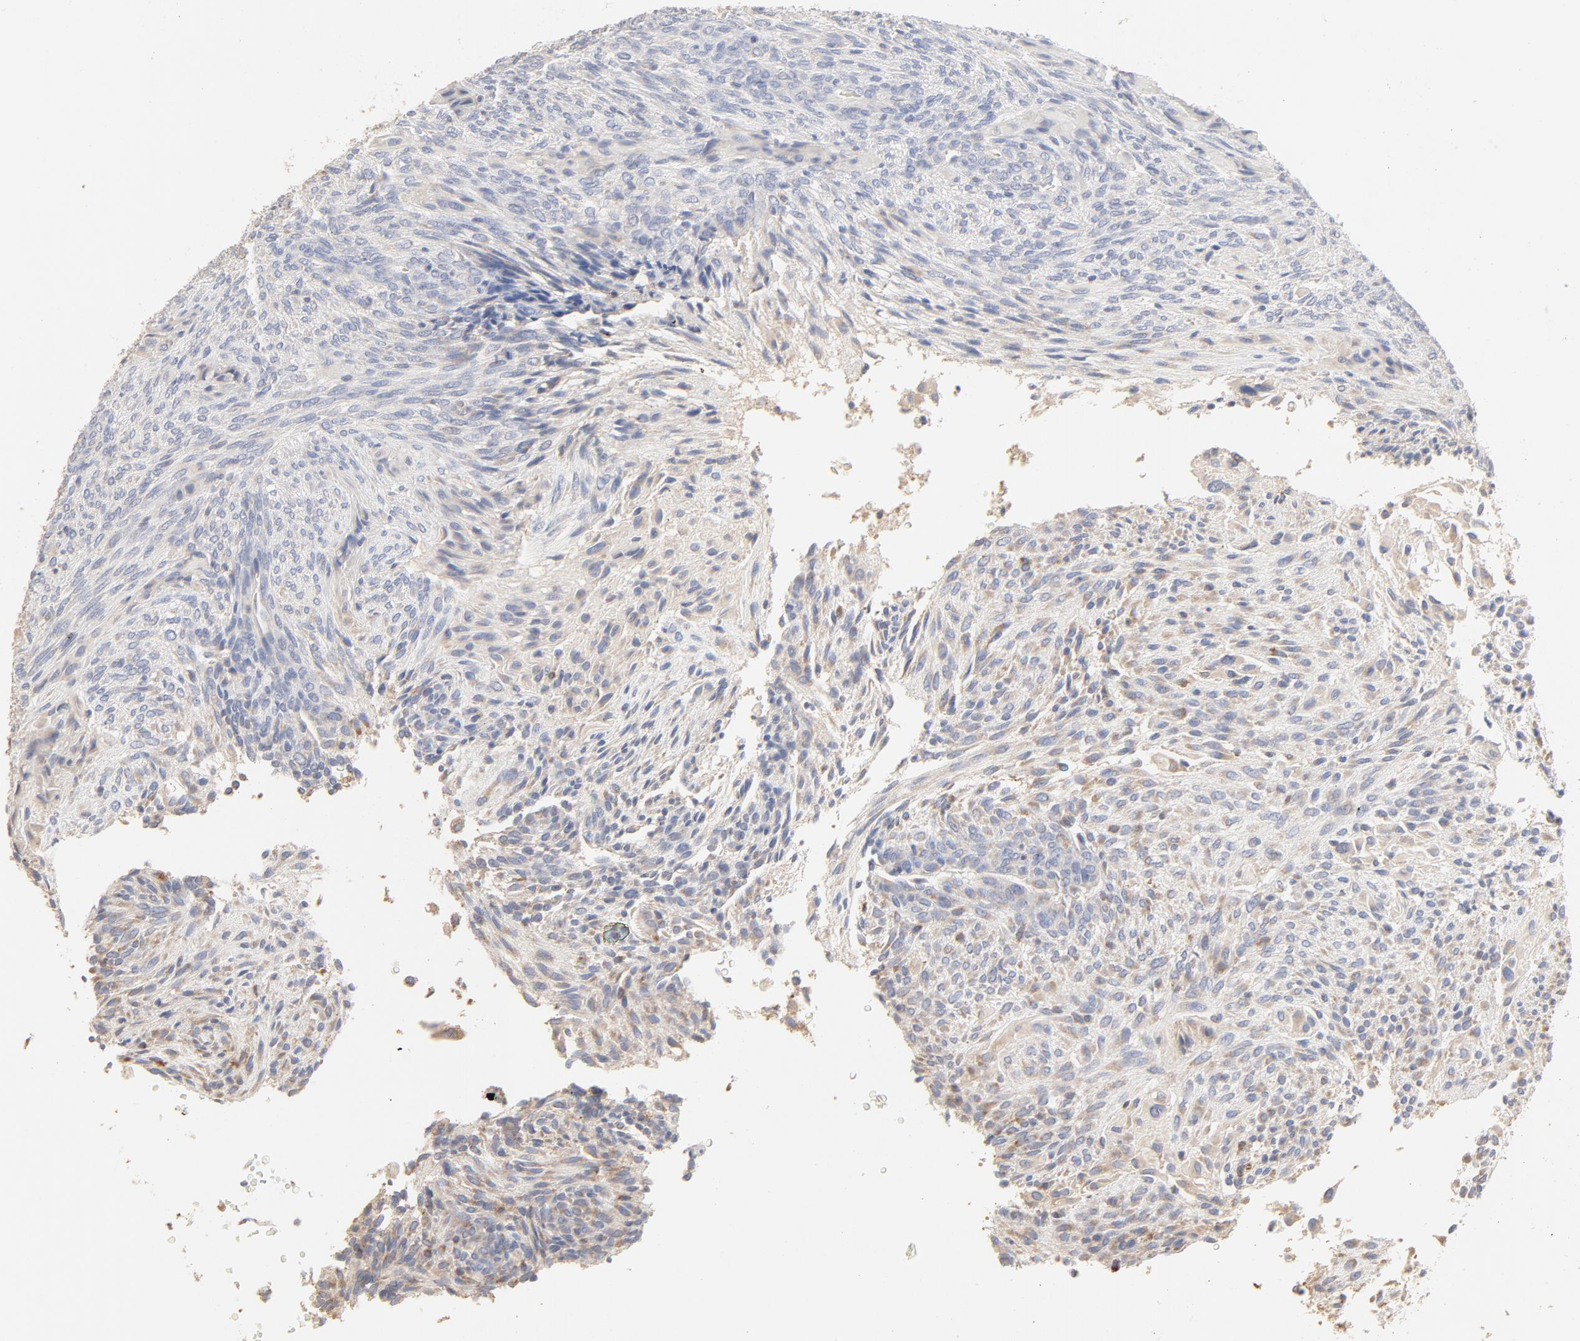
{"staining": {"intensity": "moderate", "quantity": "<25%", "location": "cytoplasmic/membranous"}, "tissue": "glioma", "cell_type": "Tumor cells", "image_type": "cancer", "snomed": [{"axis": "morphology", "description": "Glioma, malignant, High grade"}, {"axis": "topography", "description": "Cerebral cortex"}], "caption": "The histopathology image demonstrates staining of malignant glioma (high-grade), revealing moderate cytoplasmic/membranous protein staining (brown color) within tumor cells. The protein of interest is stained brown, and the nuclei are stained in blue (DAB IHC with brightfield microscopy, high magnification).", "gene": "FCGBP", "patient": {"sex": "female", "age": 55}}